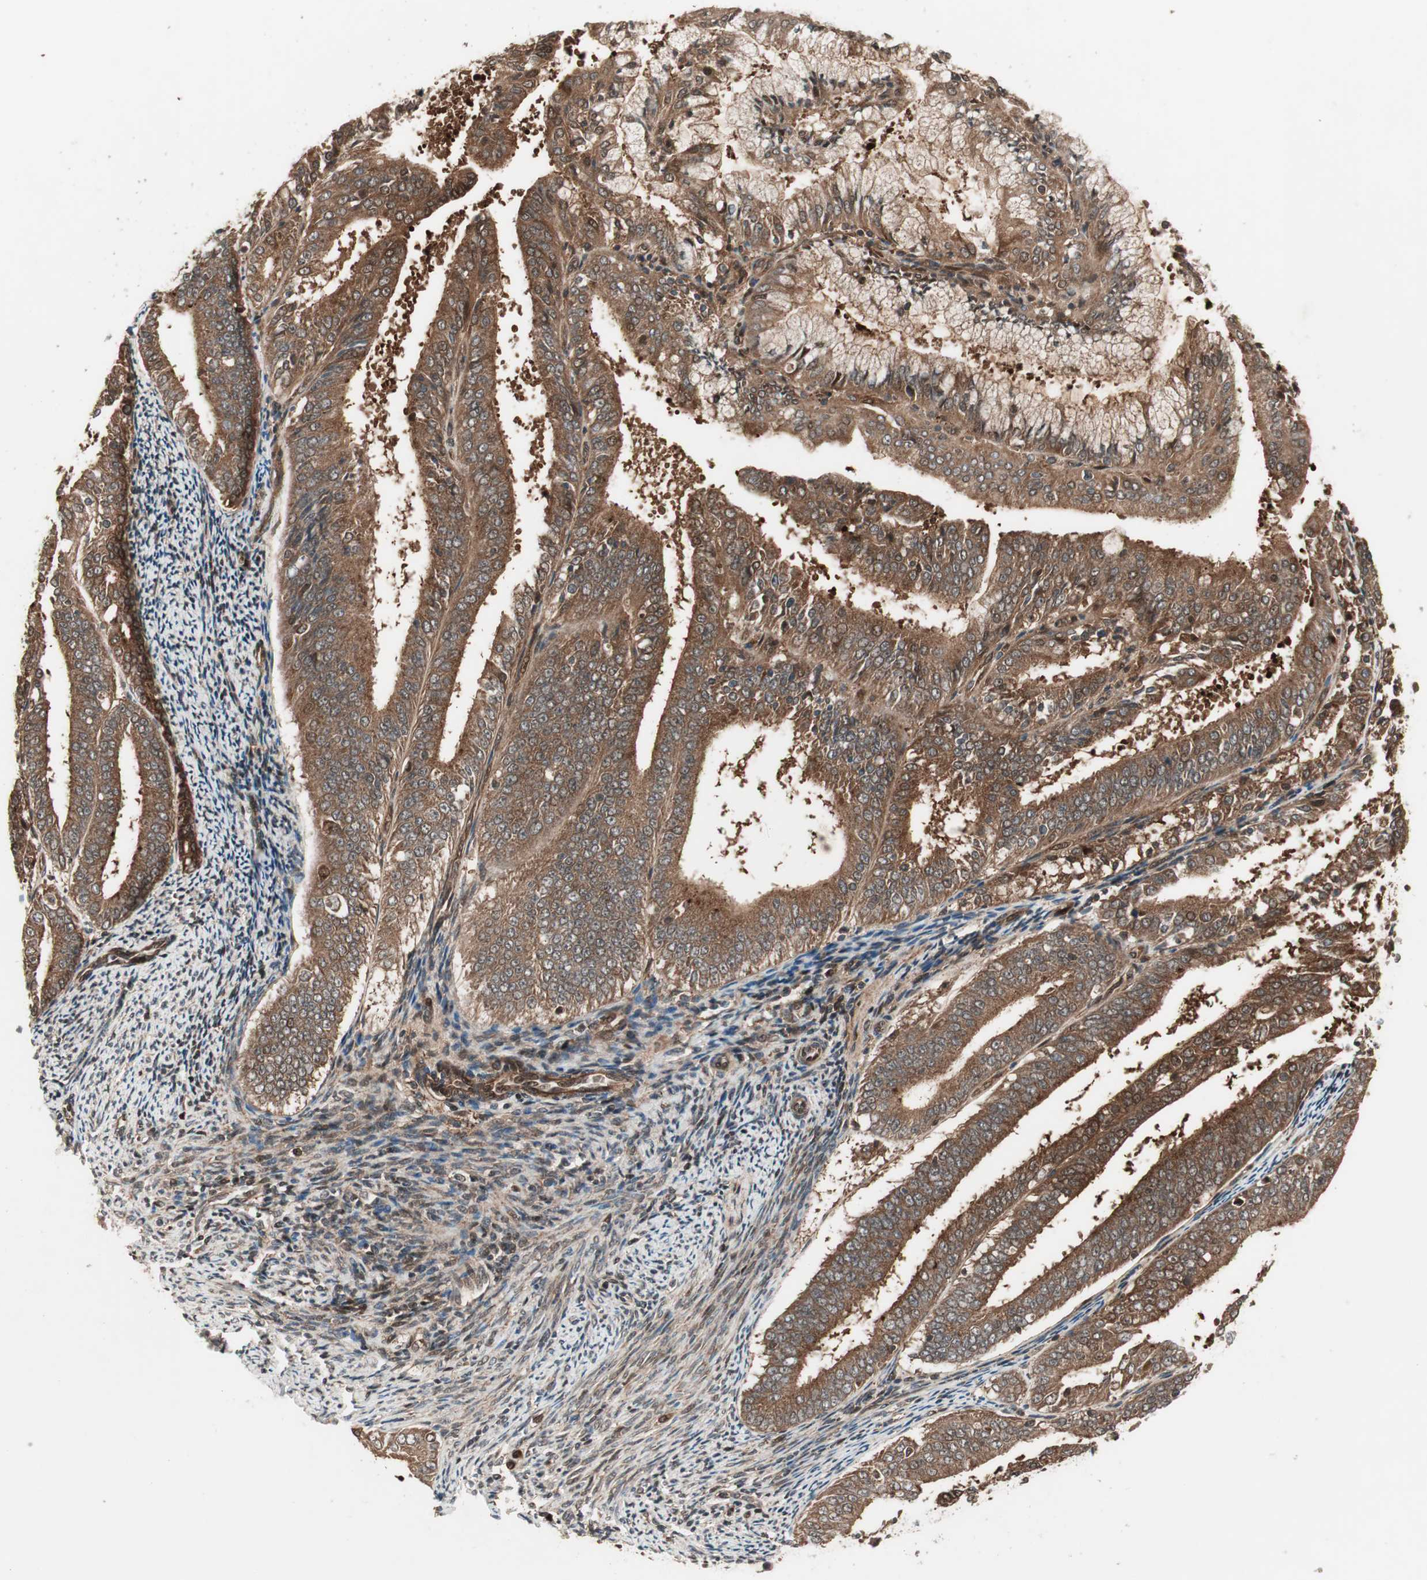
{"staining": {"intensity": "strong", "quantity": ">75%", "location": "cytoplasmic/membranous"}, "tissue": "endometrial cancer", "cell_type": "Tumor cells", "image_type": "cancer", "snomed": [{"axis": "morphology", "description": "Adenocarcinoma, NOS"}, {"axis": "topography", "description": "Endometrium"}], "caption": "Tumor cells exhibit high levels of strong cytoplasmic/membranous expression in about >75% of cells in endometrial cancer.", "gene": "PRKG2", "patient": {"sex": "female", "age": 63}}